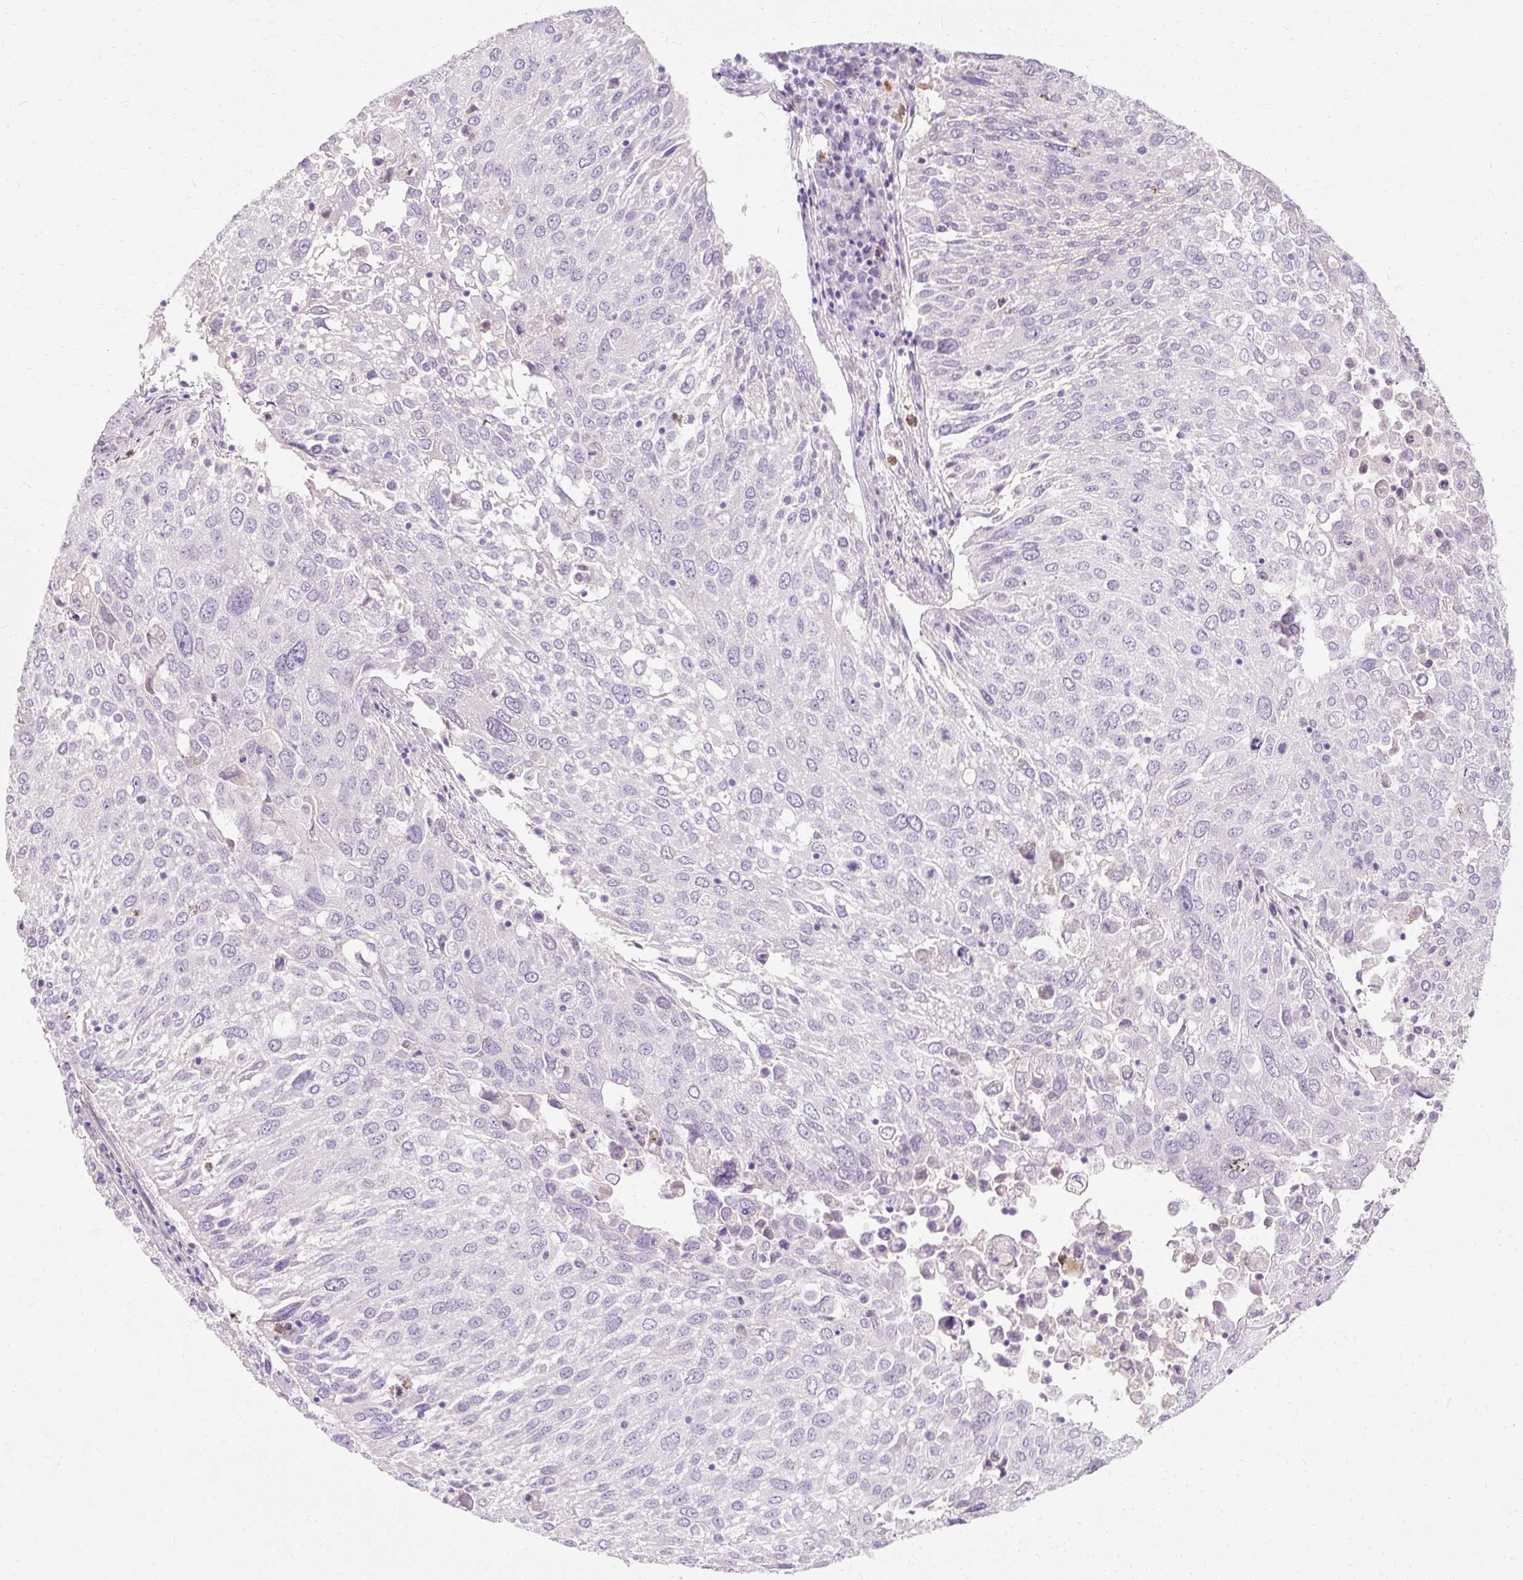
{"staining": {"intensity": "negative", "quantity": "none", "location": "none"}, "tissue": "lung cancer", "cell_type": "Tumor cells", "image_type": "cancer", "snomed": [{"axis": "morphology", "description": "Squamous cell carcinoma, NOS"}, {"axis": "topography", "description": "Lung"}], "caption": "DAB (3,3'-diaminobenzidine) immunohistochemical staining of squamous cell carcinoma (lung) exhibits no significant expression in tumor cells.", "gene": "HSD11B1", "patient": {"sex": "male", "age": 65}}